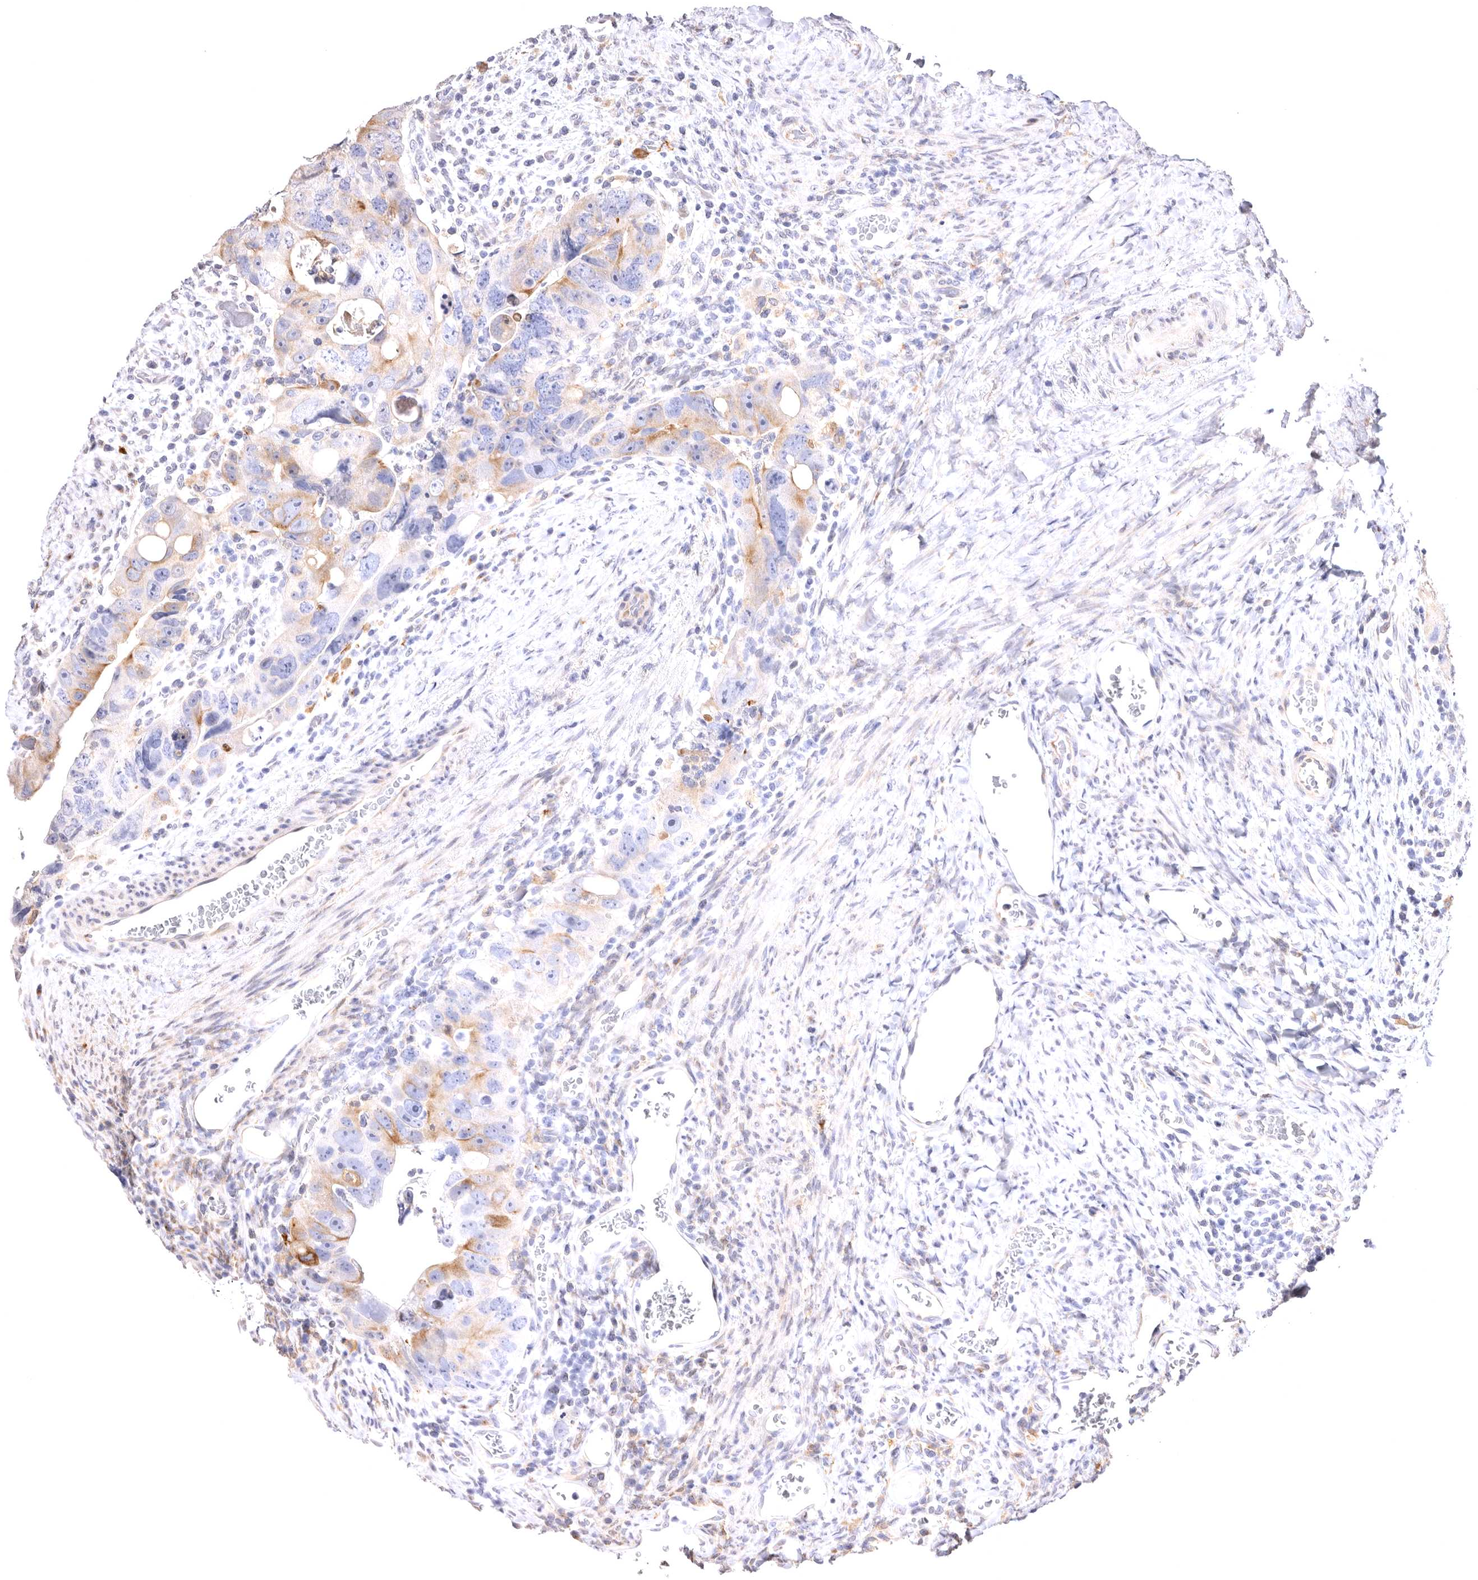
{"staining": {"intensity": "moderate", "quantity": "<25%", "location": "cytoplasmic/membranous"}, "tissue": "colorectal cancer", "cell_type": "Tumor cells", "image_type": "cancer", "snomed": [{"axis": "morphology", "description": "Adenocarcinoma, NOS"}, {"axis": "topography", "description": "Rectum"}], "caption": "IHC of colorectal adenocarcinoma shows low levels of moderate cytoplasmic/membranous expression in approximately <25% of tumor cells.", "gene": "VPS45", "patient": {"sex": "male", "age": 59}}